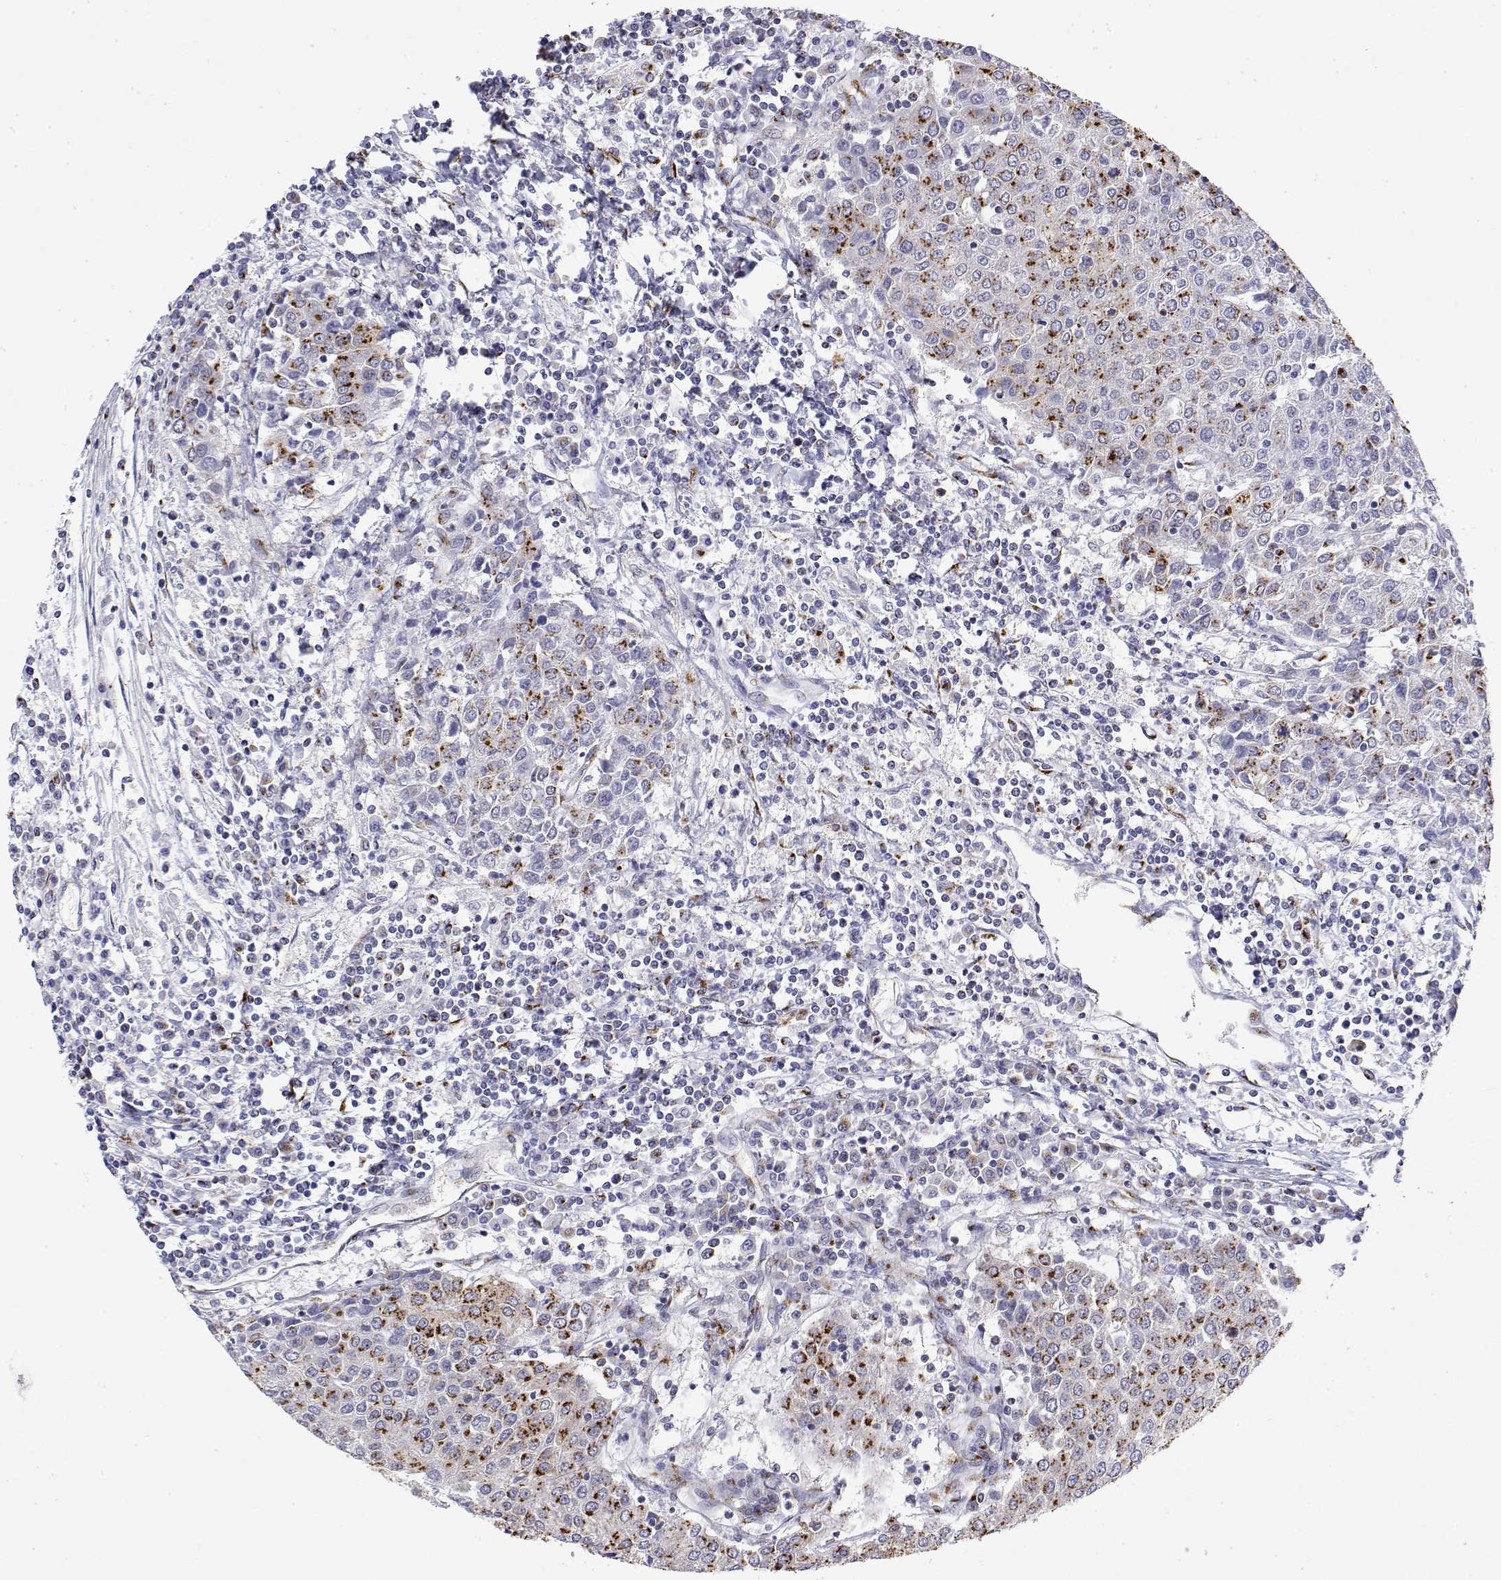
{"staining": {"intensity": "strong", "quantity": "25%-75%", "location": "cytoplasmic/membranous"}, "tissue": "urothelial cancer", "cell_type": "Tumor cells", "image_type": "cancer", "snomed": [{"axis": "morphology", "description": "Urothelial carcinoma, High grade"}, {"axis": "topography", "description": "Urinary bladder"}], "caption": "Strong cytoplasmic/membranous expression is identified in approximately 25%-75% of tumor cells in urothelial cancer.", "gene": "YIPF3", "patient": {"sex": "female", "age": 85}}